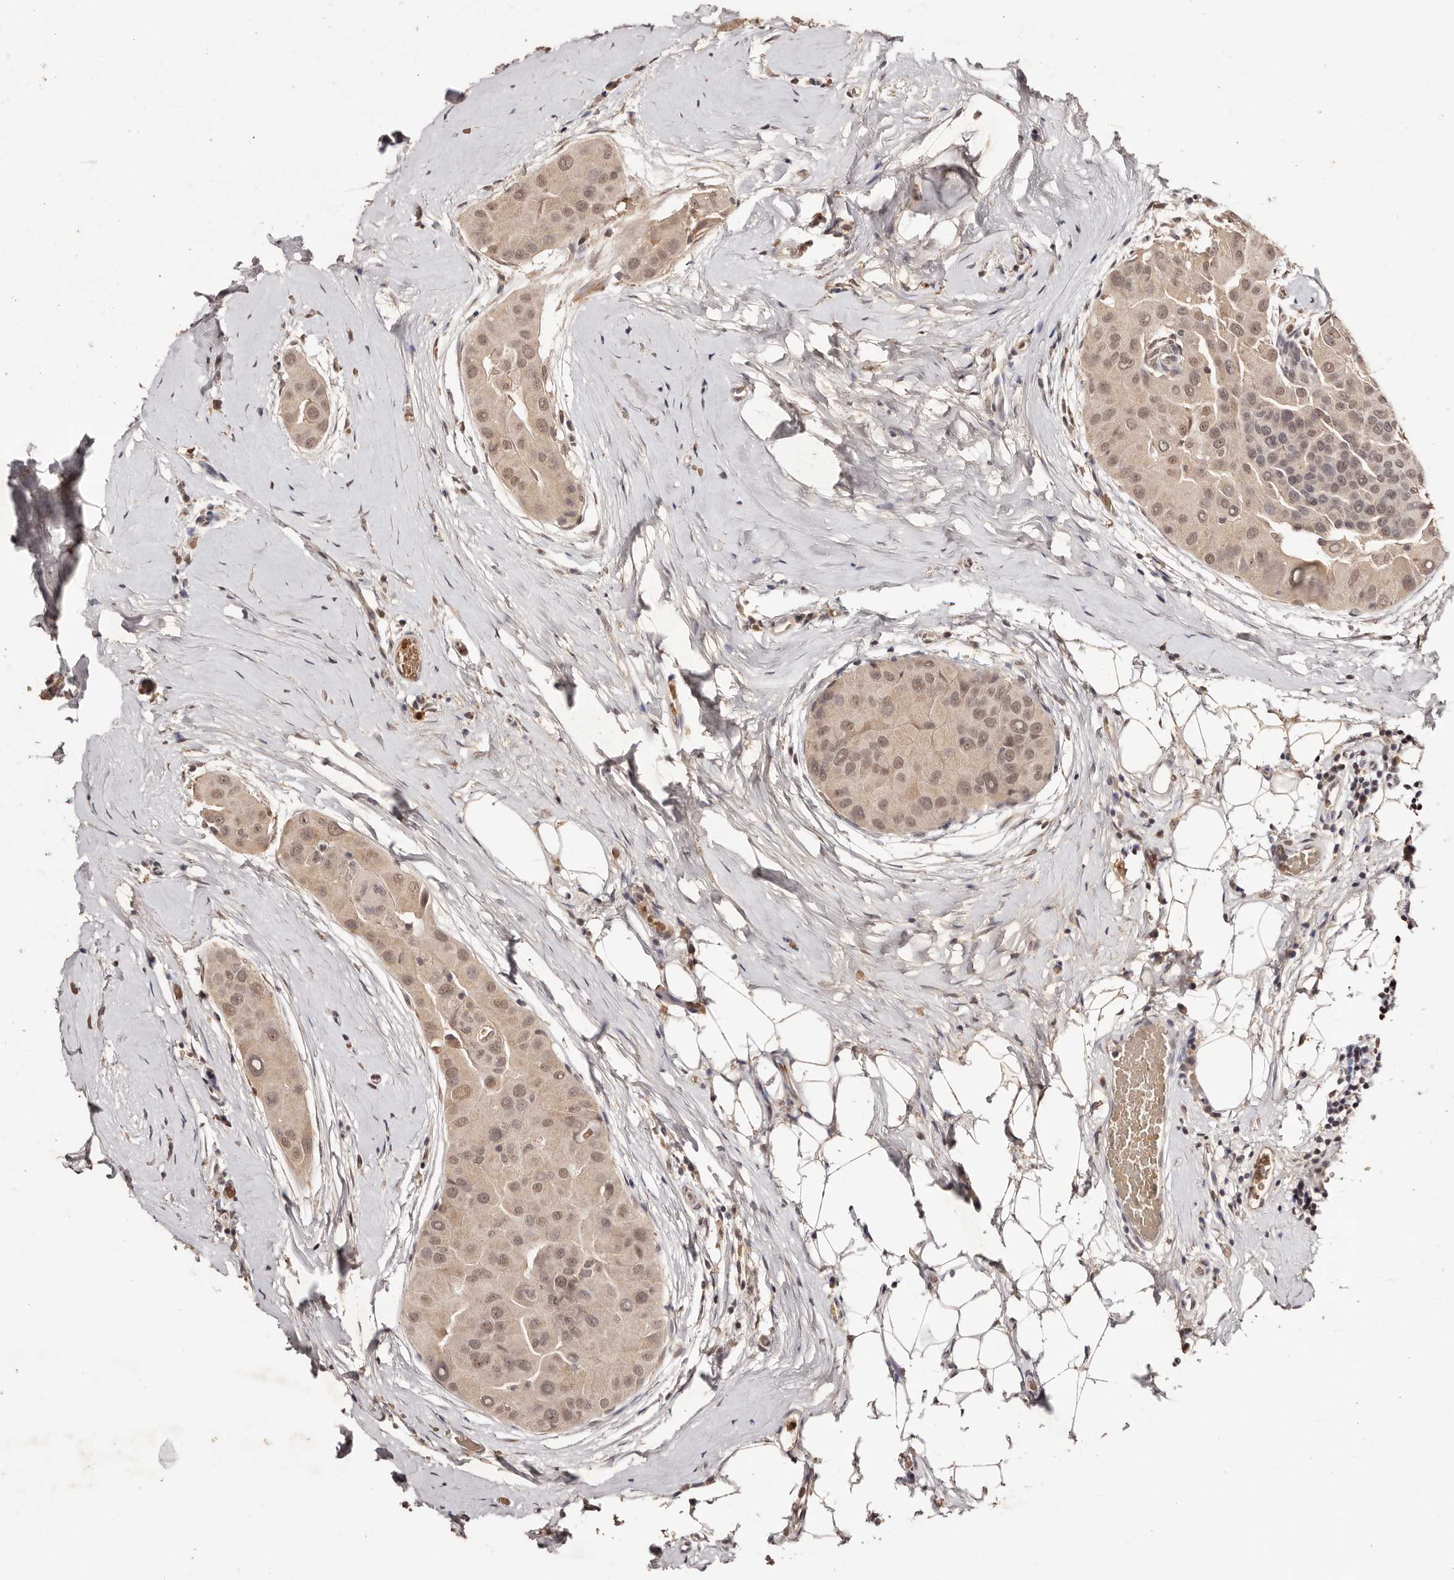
{"staining": {"intensity": "moderate", "quantity": ">75%", "location": "nuclear"}, "tissue": "thyroid cancer", "cell_type": "Tumor cells", "image_type": "cancer", "snomed": [{"axis": "morphology", "description": "Papillary adenocarcinoma, NOS"}, {"axis": "topography", "description": "Thyroid gland"}], "caption": "Thyroid papillary adenocarcinoma tissue demonstrates moderate nuclear positivity in approximately >75% of tumor cells (DAB IHC, brown staining for protein, blue staining for nuclei).", "gene": "BICRAL", "patient": {"sex": "male", "age": 33}}